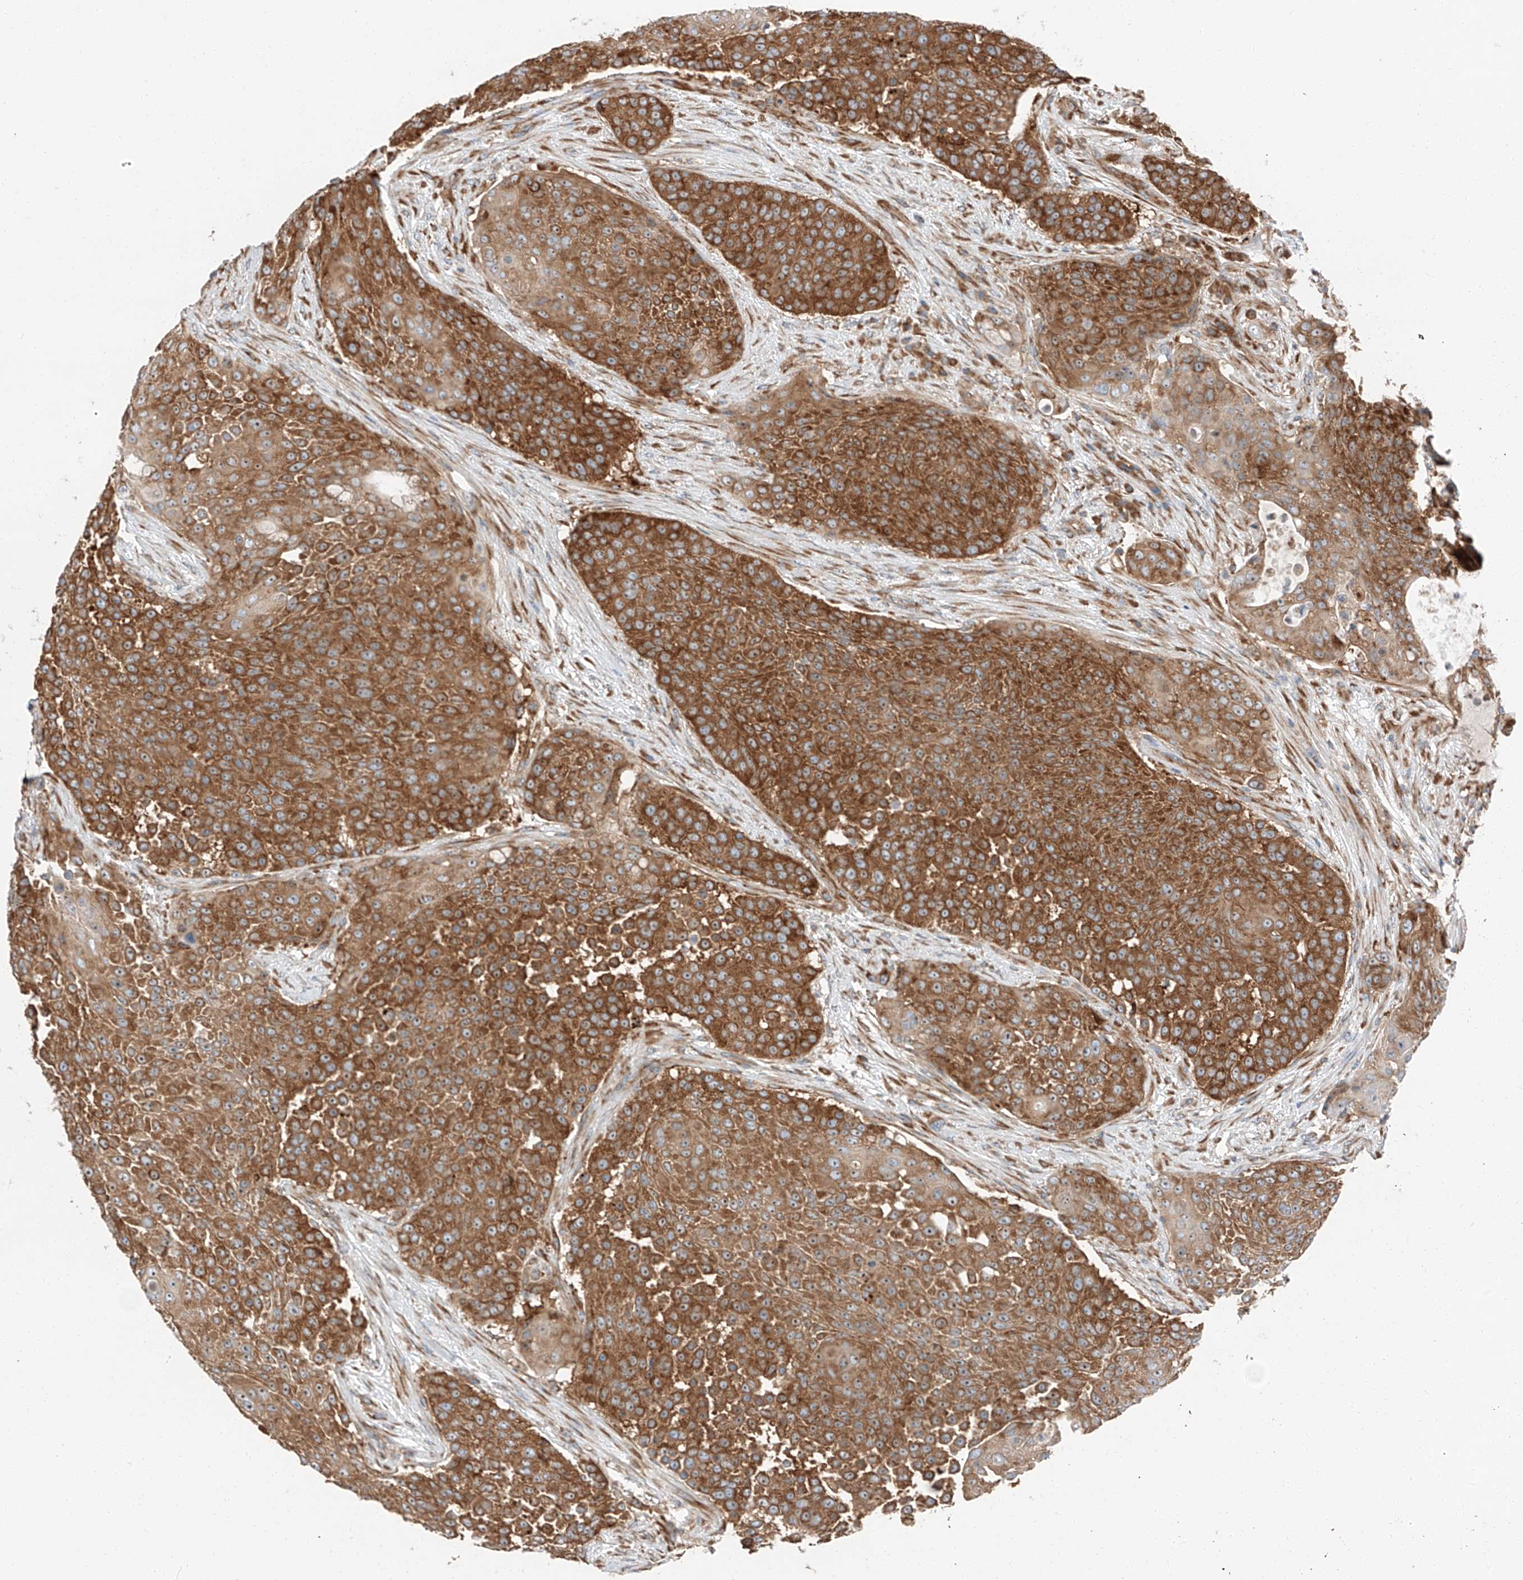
{"staining": {"intensity": "strong", "quantity": ">75%", "location": "cytoplasmic/membranous"}, "tissue": "urothelial cancer", "cell_type": "Tumor cells", "image_type": "cancer", "snomed": [{"axis": "morphology", "description": "Urothelial carcinoma, High grade"}, {"axis": "topography", "description": "Urinary bladder"}], "caption": "Strong cytoplasmic/membranous protein positivity is present in approximately >75% of tumor cells in high-grade urothelial carcinoma. The staining is performed using DAB brown chromogen to label protein expression. The nuclei are counter-stained blue using hematoxylin.", "gene": "ZC3H15", "patient": {"sex": "female", "age": 63}}